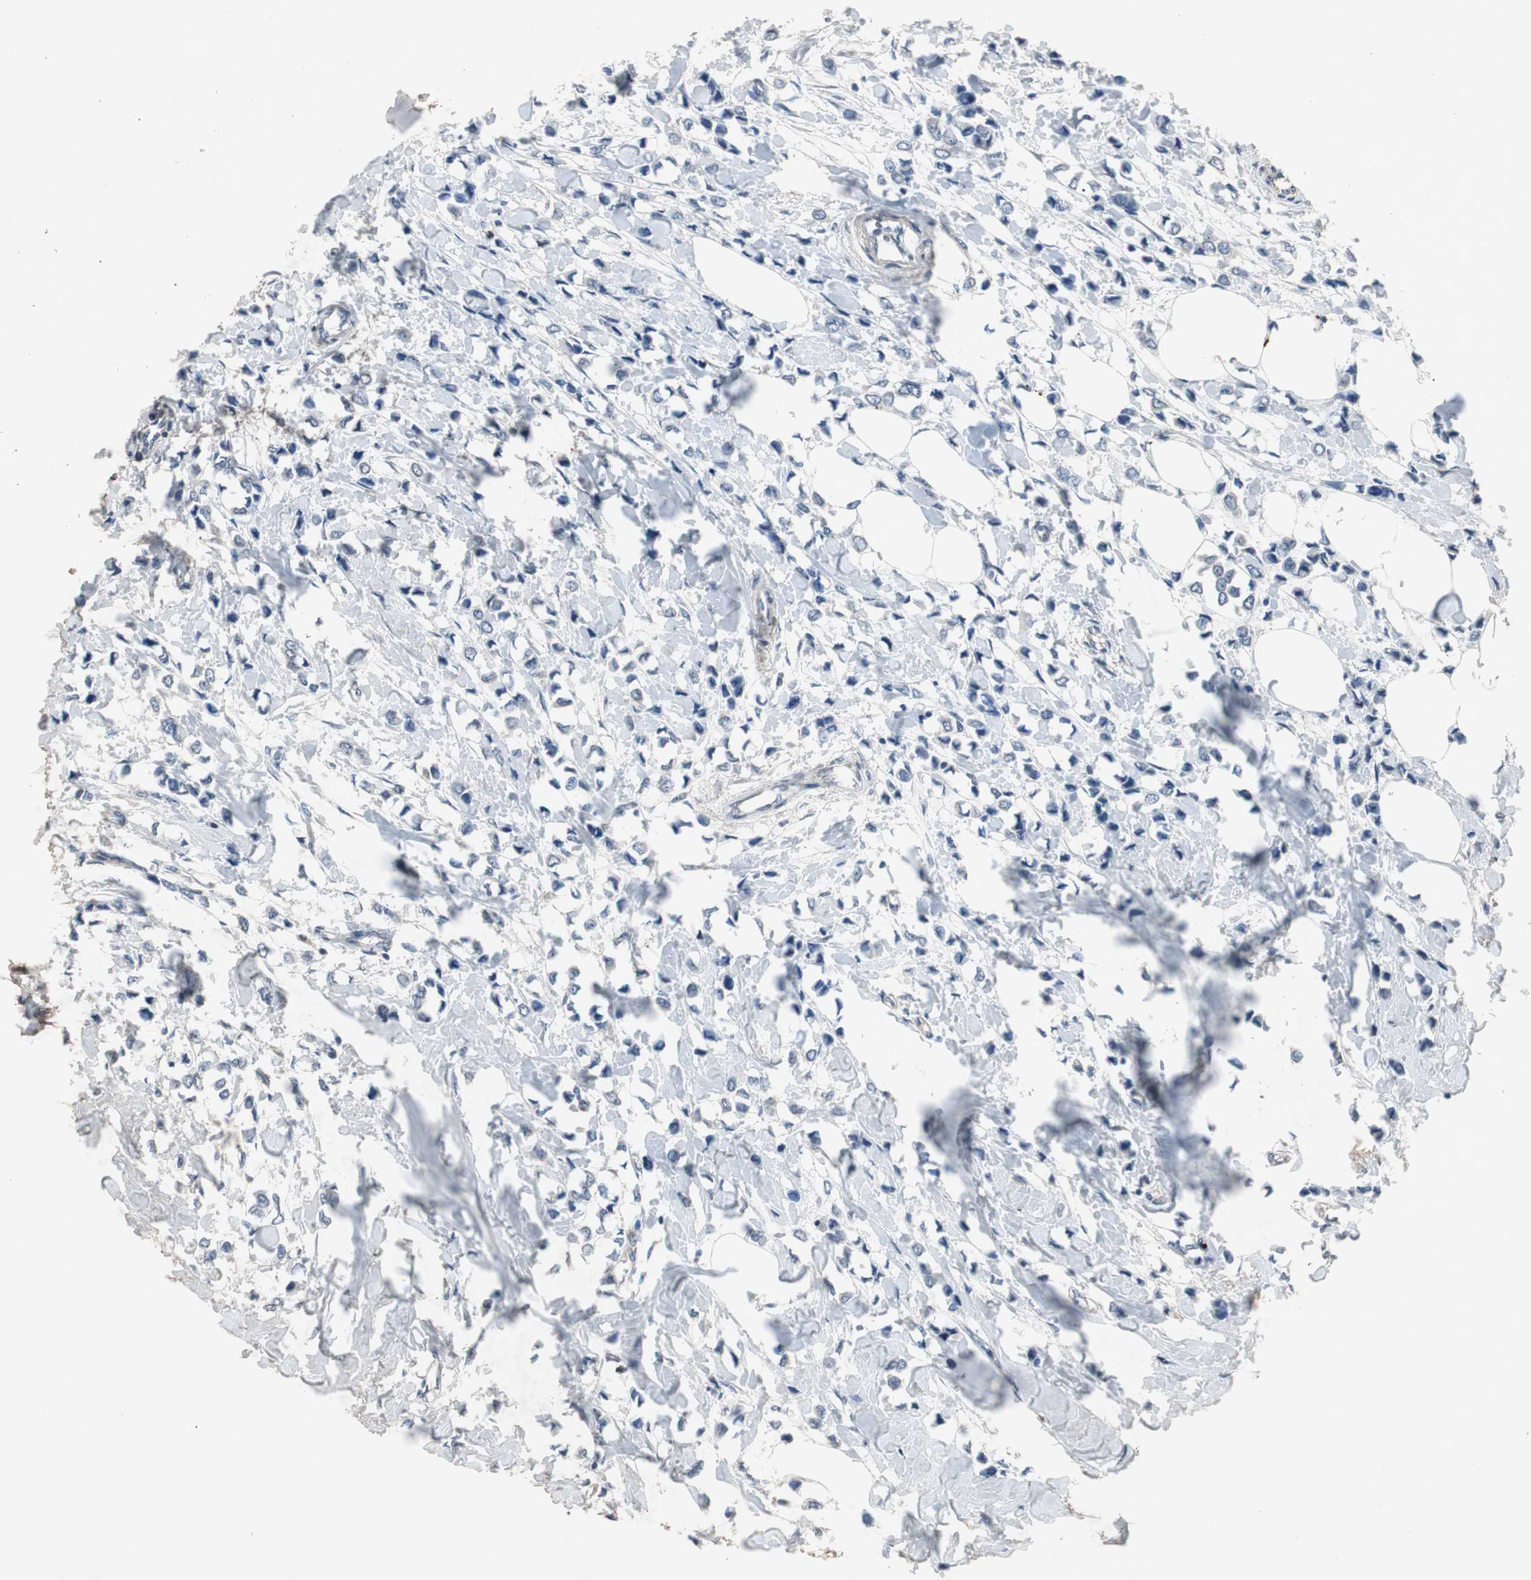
{"staining": {"intensity": "negative", "quantity": "none", "location": "none"}, "tissue": "breast cancer", "cell_type": "Tumor cells", "image_type": "cancer", "snomed": [{"axis": "morphology", "description": "Lobular carcinoma"}, {"axis": "topography", "description": "Breast"}], "caption": "This is an IHC image of breast cancer. There is no expression in tumor cells.", "gene": "ADNP2", "patient": {"sex": "female", "age": 51}}